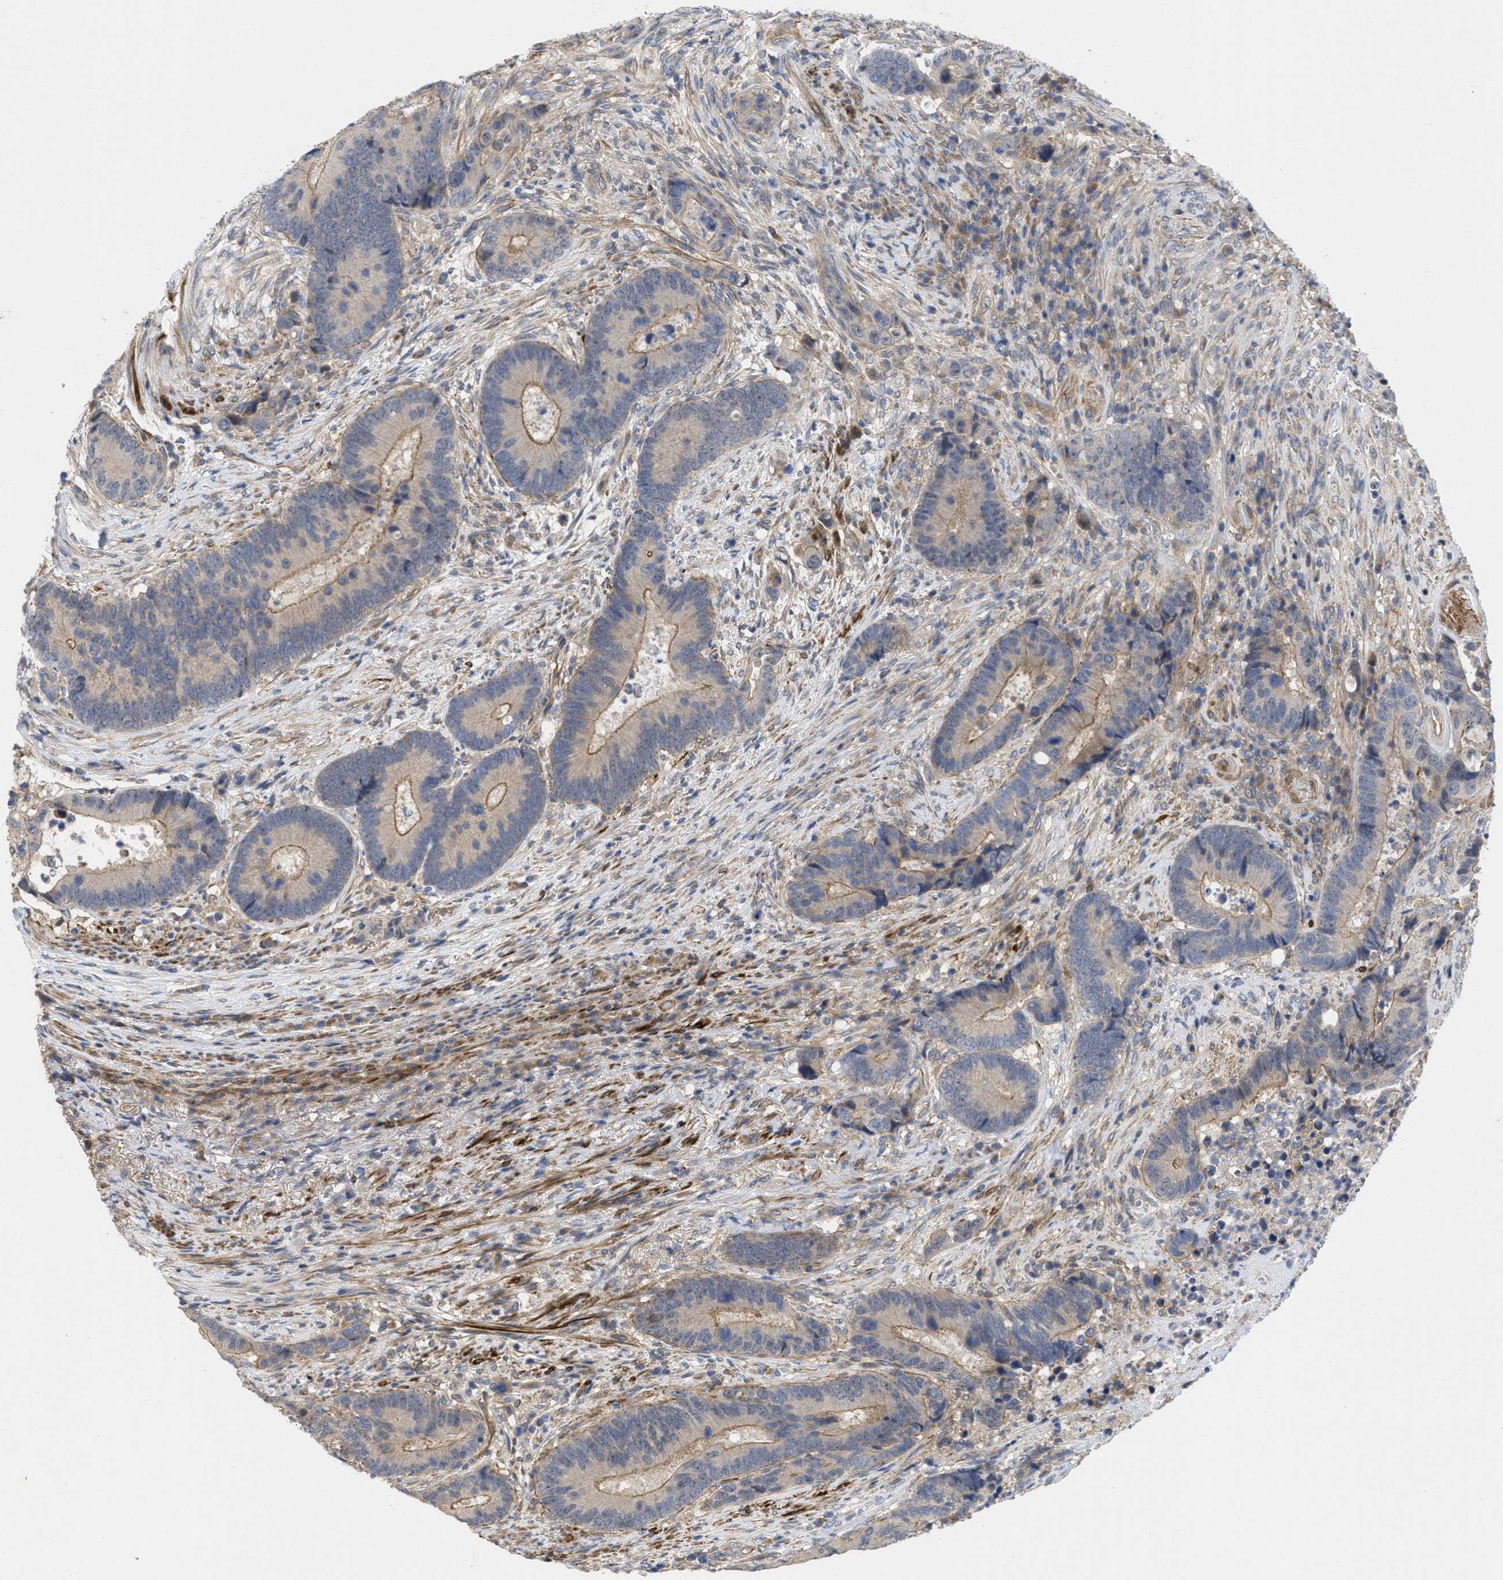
{"staining": {"intensity": "moderate", "quantity": "<25%", "location": "cytoplasmic/membranous"}, "tissue": "colorectal cancer", "cell_type": "Tumor cells", "image_type": "cancer", "snomed": [{"axis": "morphology", "description": "Adenocarcinoma, NOS"}, {"axis": "topography", "description": "Rectum"}], "caption": "Moderate cytoplasmic/membranous positivity is identified in about <25% of tumor cells in colorectal cancer (adenocarcinoma).", "gene": "ARHGEF26", "patient": {"sex": "female", "age": 89}}